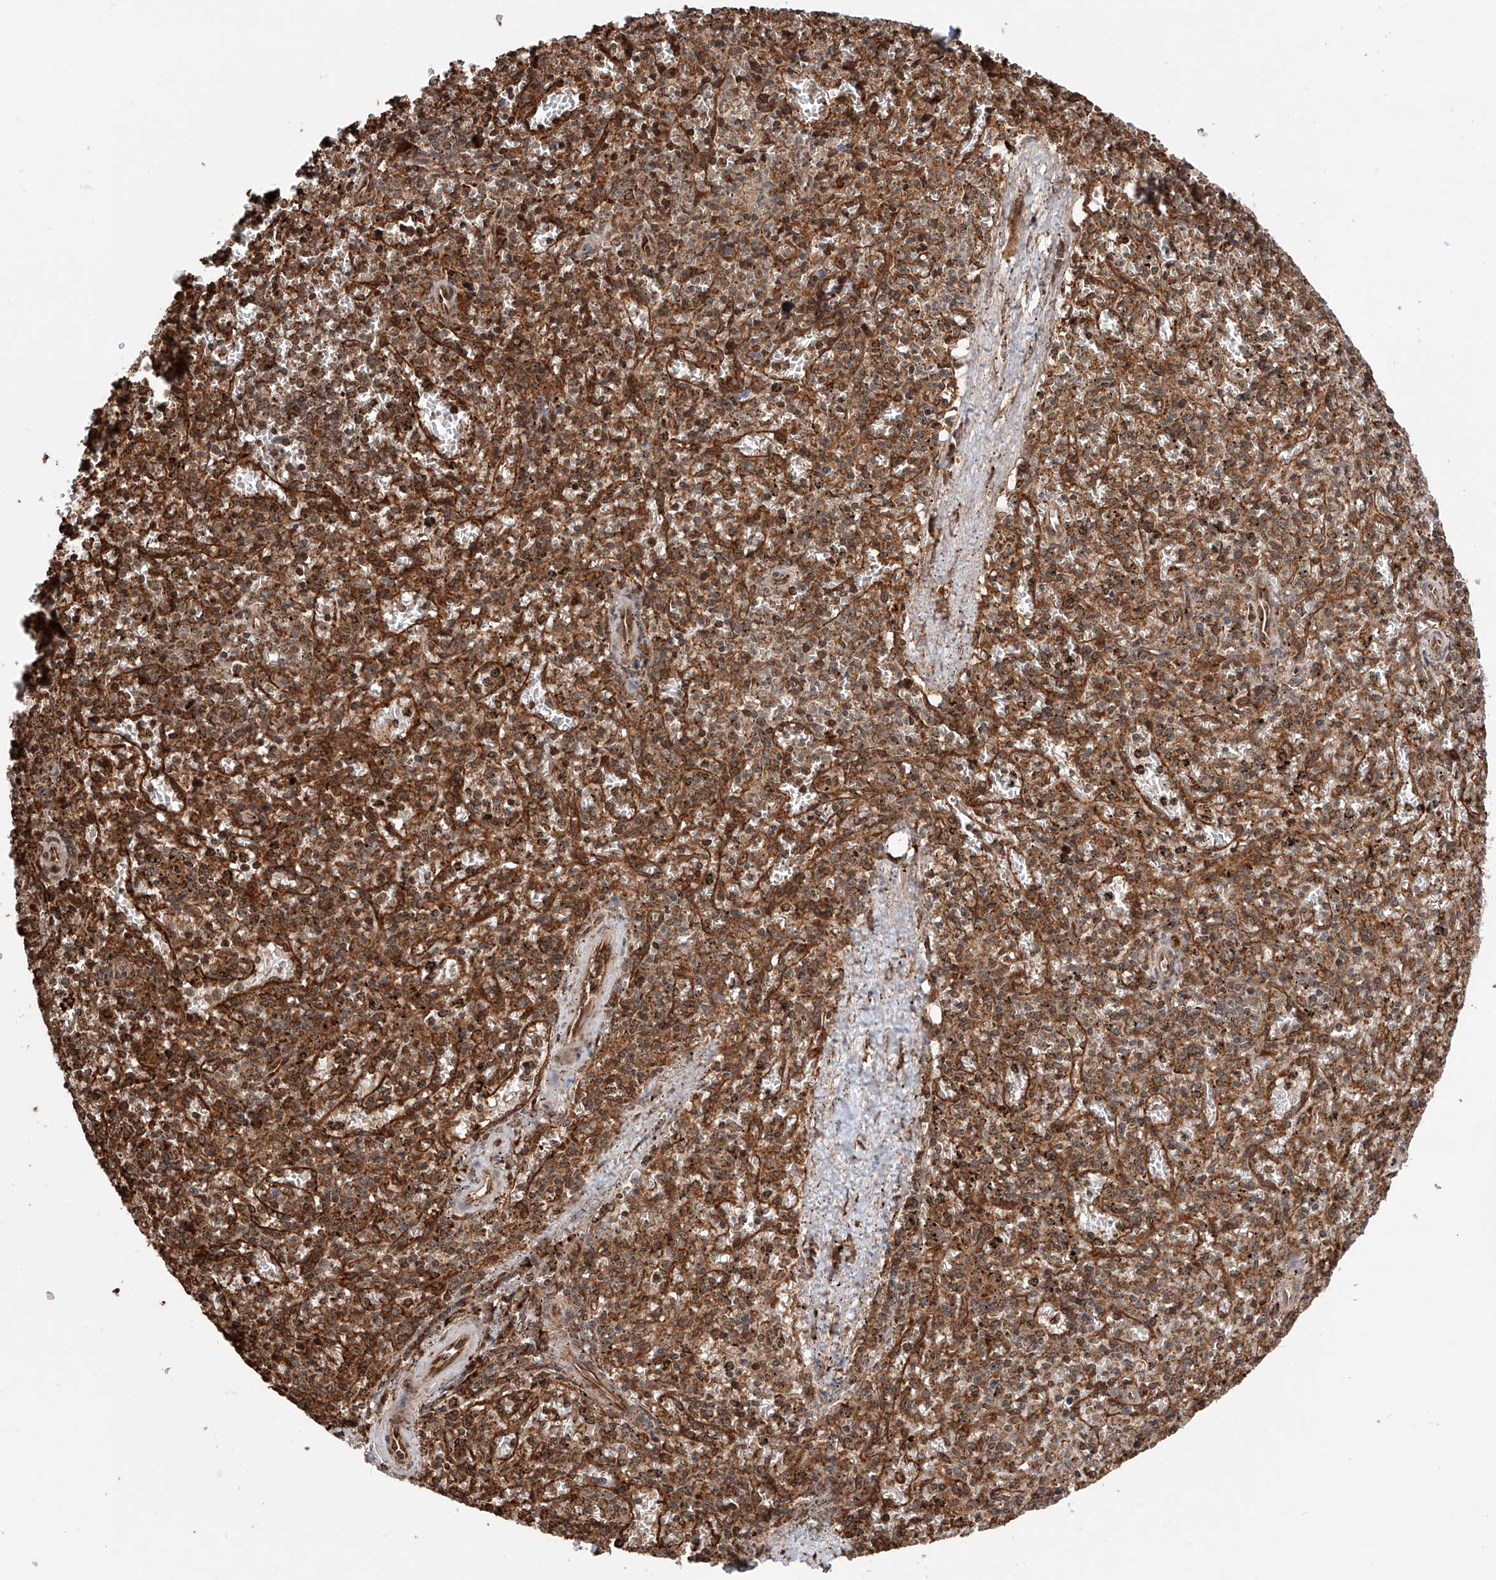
{"staining": {"intensity": "moderate", "quantity": ">75%", "location": "cytoplasmic/membranous"}, "tissue": "spleen", "cell_type": "Cells in red pulp", "image_type": "normal", "snomed": [{"axis": "morphology", "description": "Normal tissue, NOS"}, {"axis": "topography", "description": "Spleen"}], "caption": "High-power microscopy captured an IHC image of benign spleen, revealing moderate cytoplasmic/membranous expression in about >75% of cells in red pulp.", "gene": "DNAH8", "patient": {"sex": "male", "age": 72}}